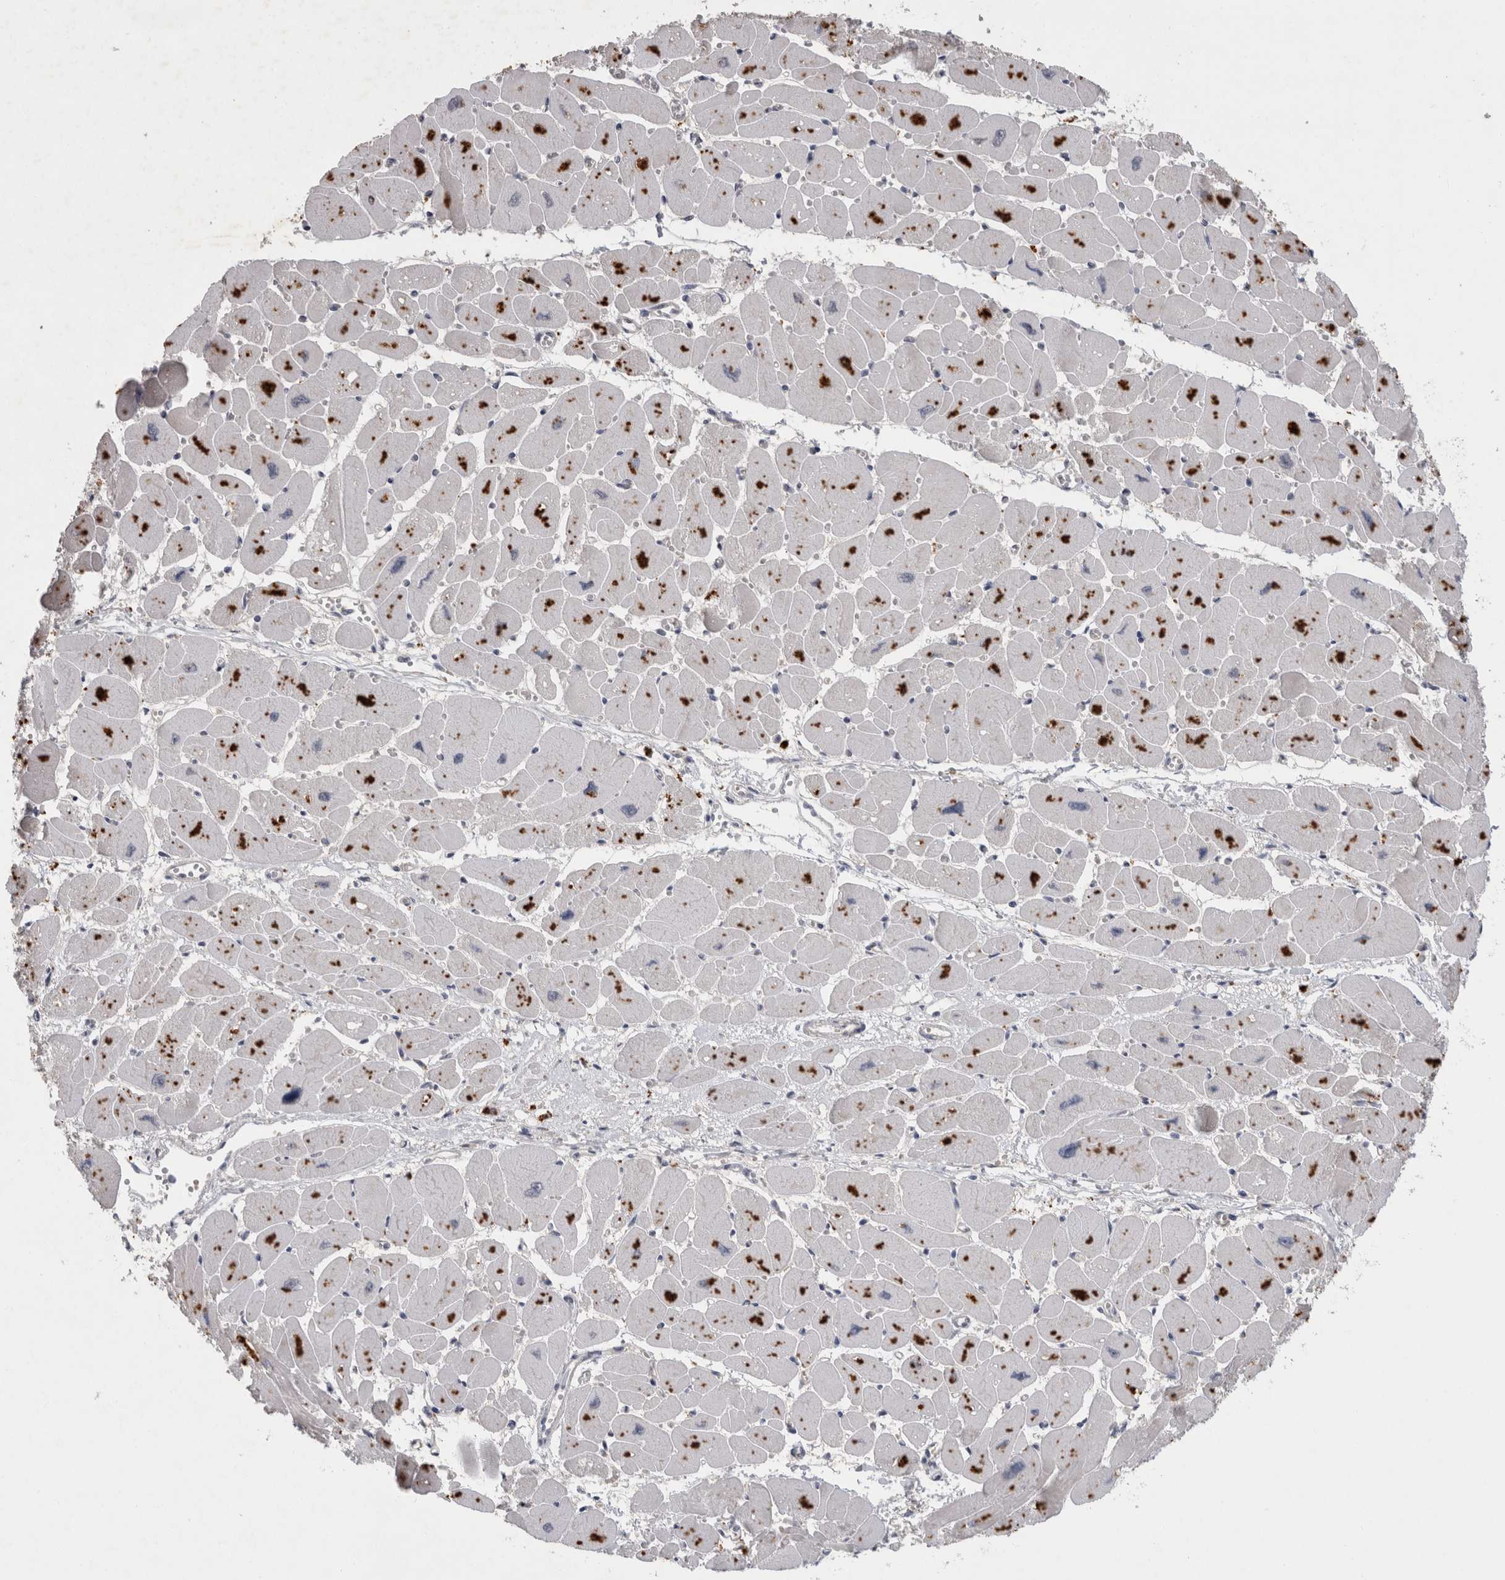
{"staining": {"intensity": "moderate", "quantity": "25%-75%", "location": "cytoplasmic/membranous"}, "tissue": "heart muscle", "cell_type": "Cardiomyocytes", "image_type": "normal", "snomed": [{"axis": "morphology", "description": "Normal tissue, NOS"}, {"axis": "topography", "description": "Heart"}], "caption": "Immunohistochemistry (IHC) image of unremarkable heart muscle: human heart muscle stained using IHC shows medium levels of moderate protein expression localized specifically in the cytoplasmic/membranous of cardiomyocytes, appearing as a cytoplasmic/membranous brown color.", "gene": "RHPN1", "patient": {"sex": "female", "age": 54}}